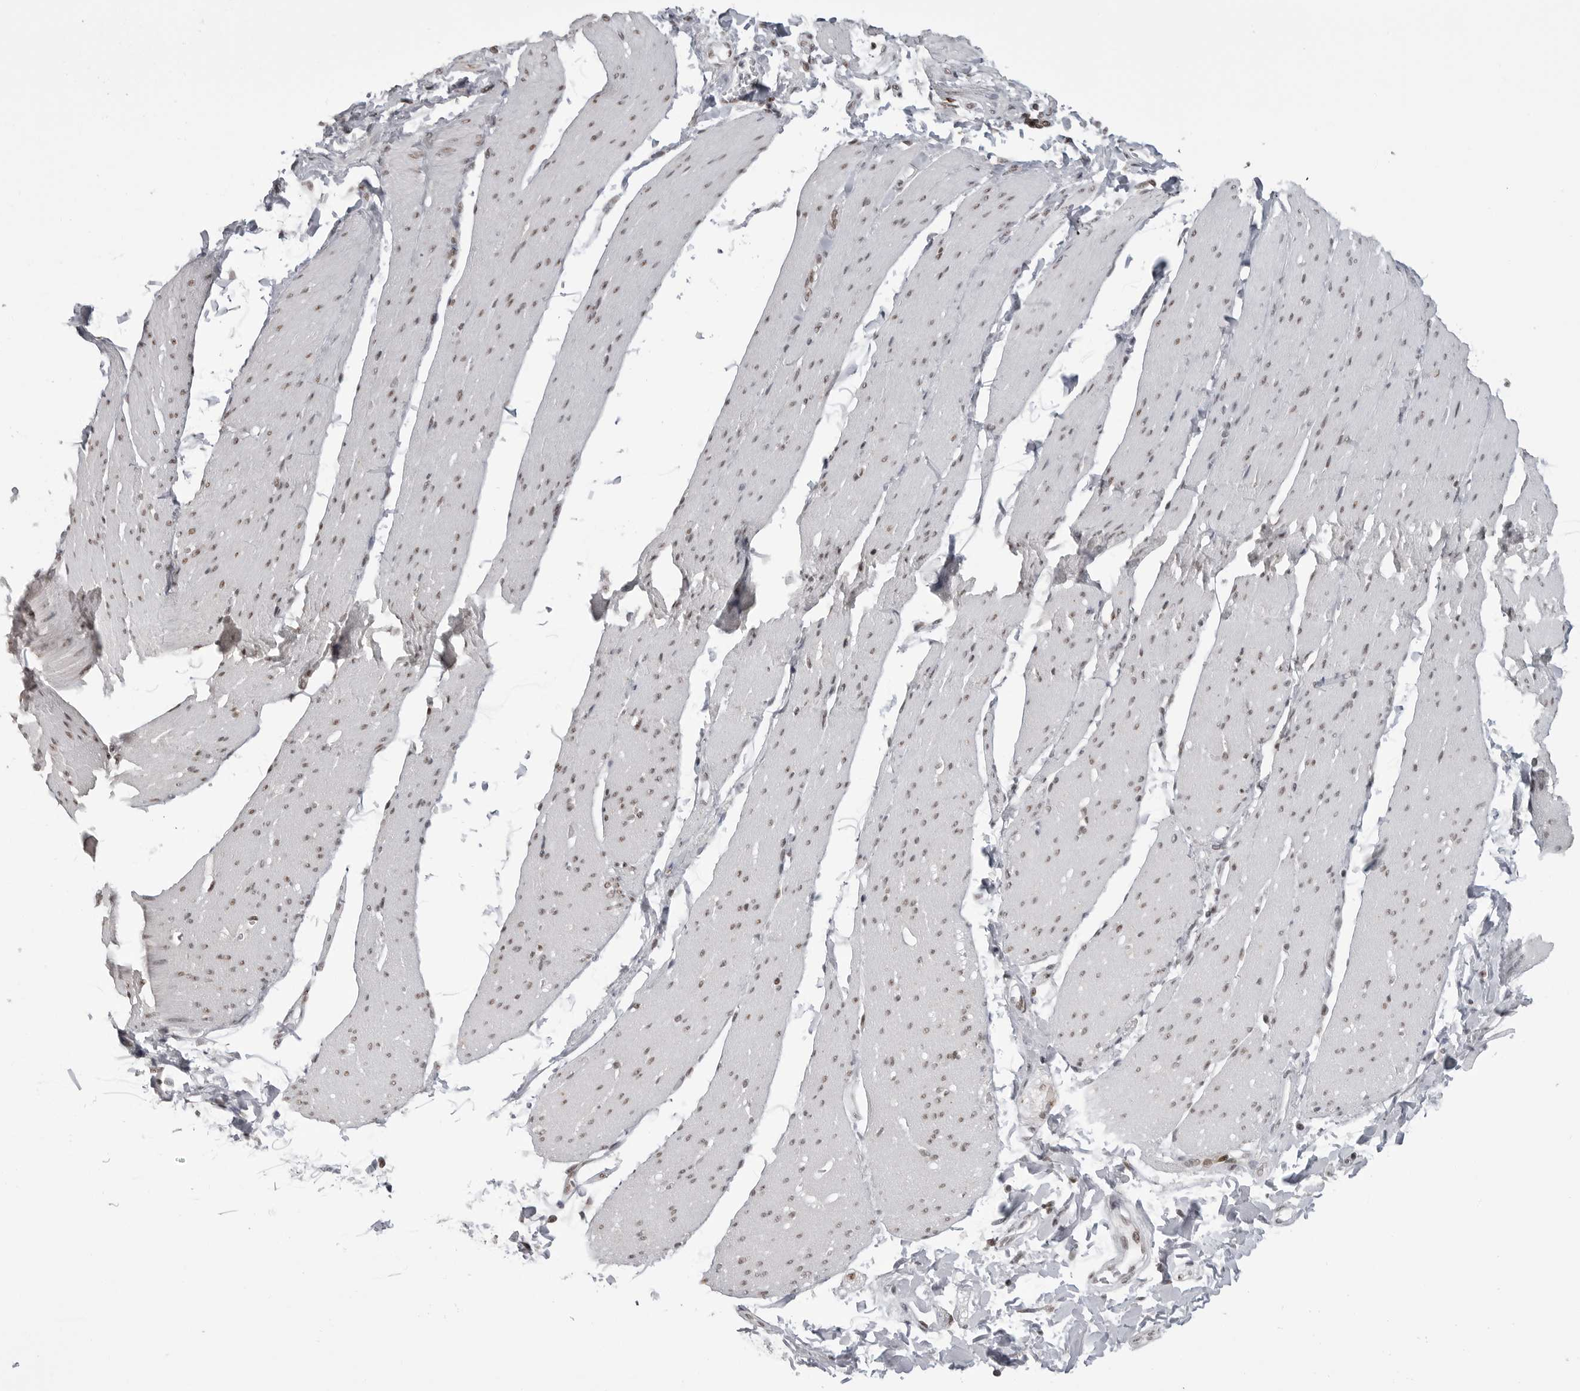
{"staining": {"intensity": "weak", "quantity": "<25%", "location": "nuclear"}, "tissue": "smooth muscle", "cell_type": "Smooth muscle cells", "image_type": "normal", "snomed": [{"axis": "morphology", "description": "Normal tissue, NOS"}, {"axis": "topography", "description": "Smooth muscle"}, {"axis": "topography", "description": "Small intestine"}], "caption": "Immunohistochemical staining of normal smooth muscle displays no significant positivity in smooth muscle cells.", "gene": "WRAP53", "patient": {"sex": "female", "age": 84}}